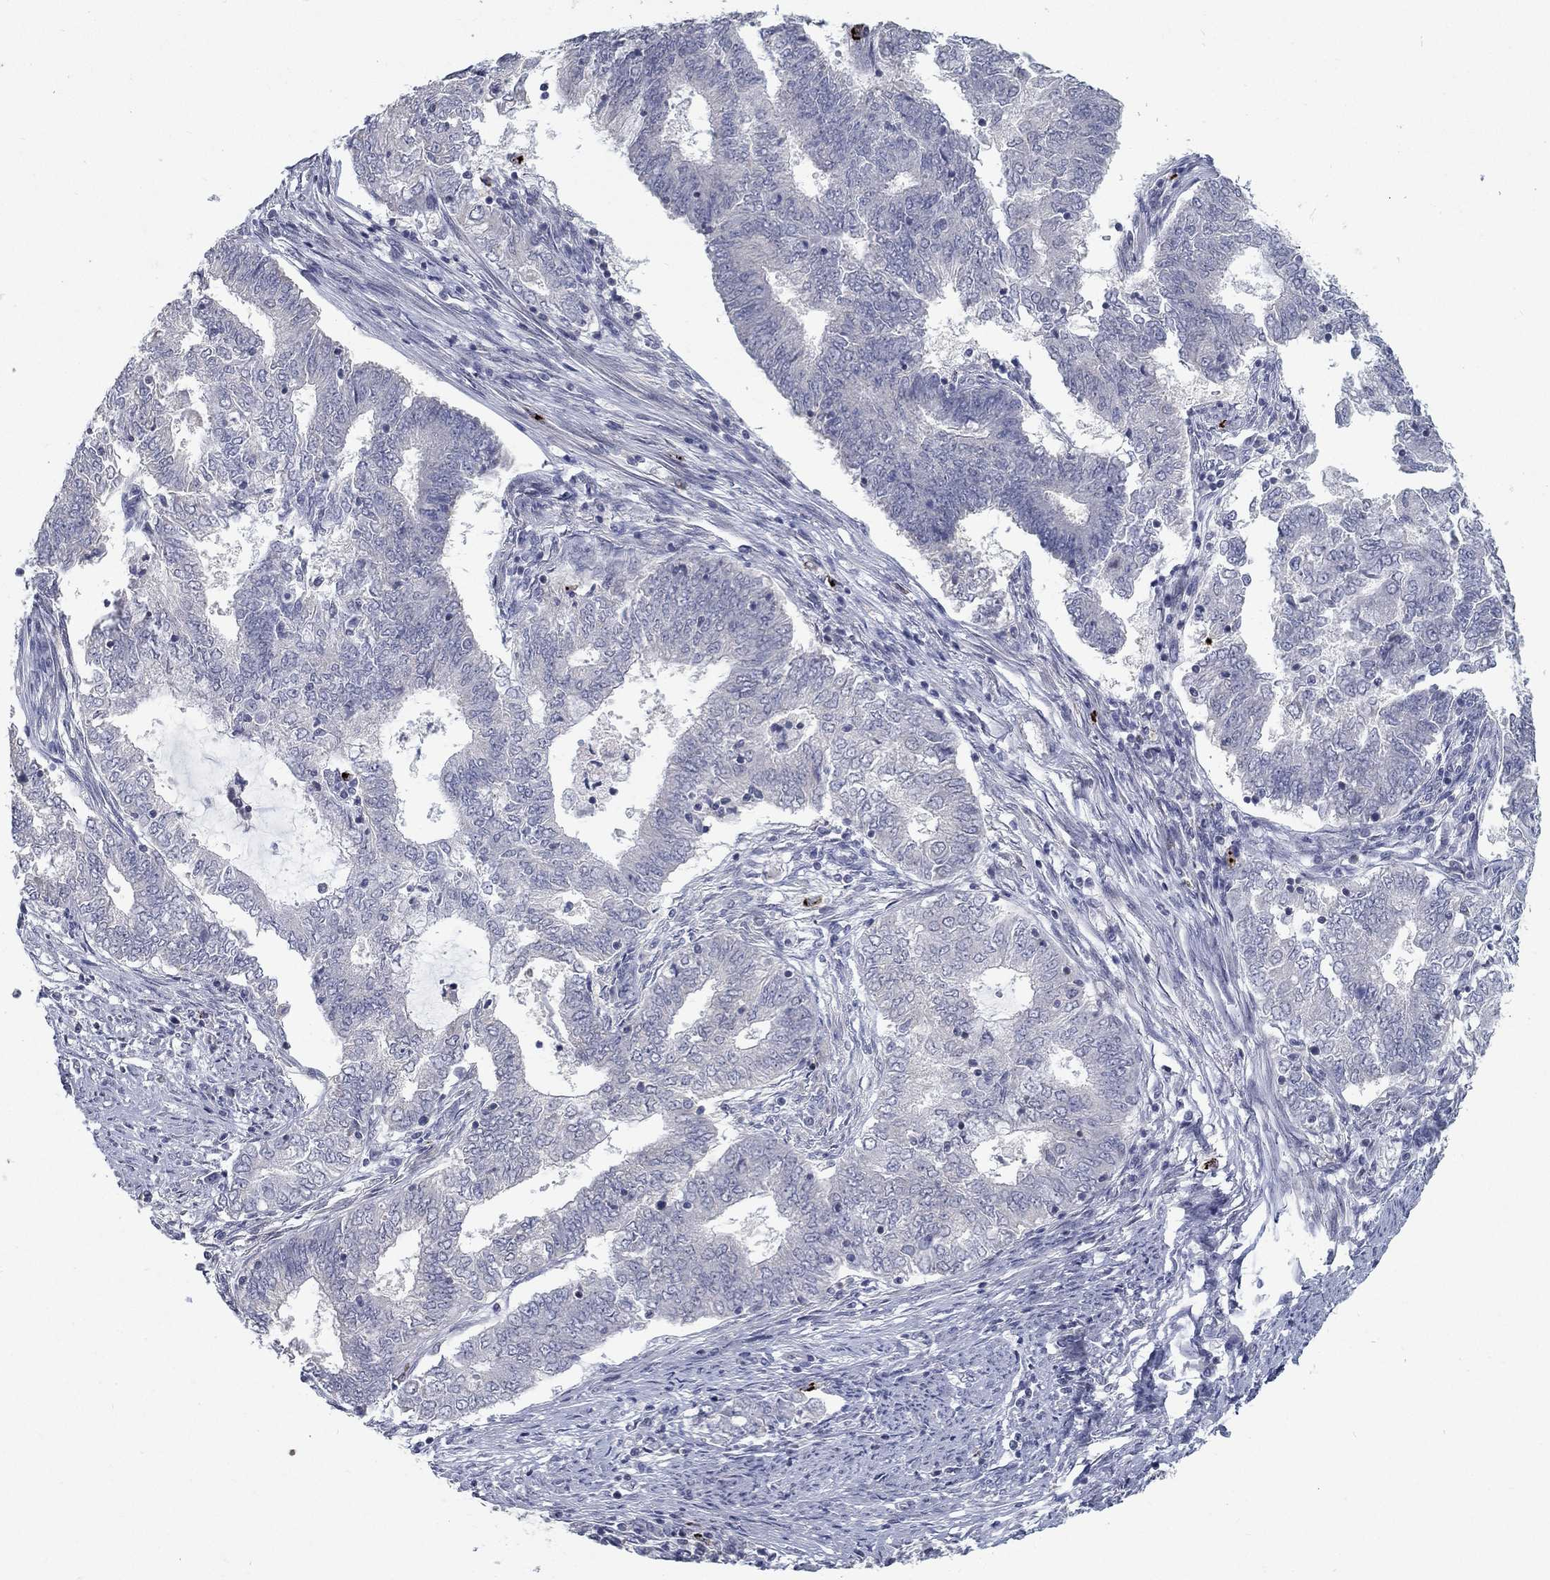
{"staining": {"intensity": "negative", "quantity": "none", "location": "none"}, "tissue": "endometrial cancer", "cell_type": "Tumor cells", "image_type": "cancer", "snomed": [{"axis": "morphology", "description": "Adenocarcinoma, NOS"}, {"axis": "topography", "description": "Endometrium"}], "caption": "Immunohistochemistry (IHC) of human endometrial adenocarcinoma demonstrates no positivity in tumor cells.", "gene": "MTSS2", "patient": {"sex": "female", "age": 62}}